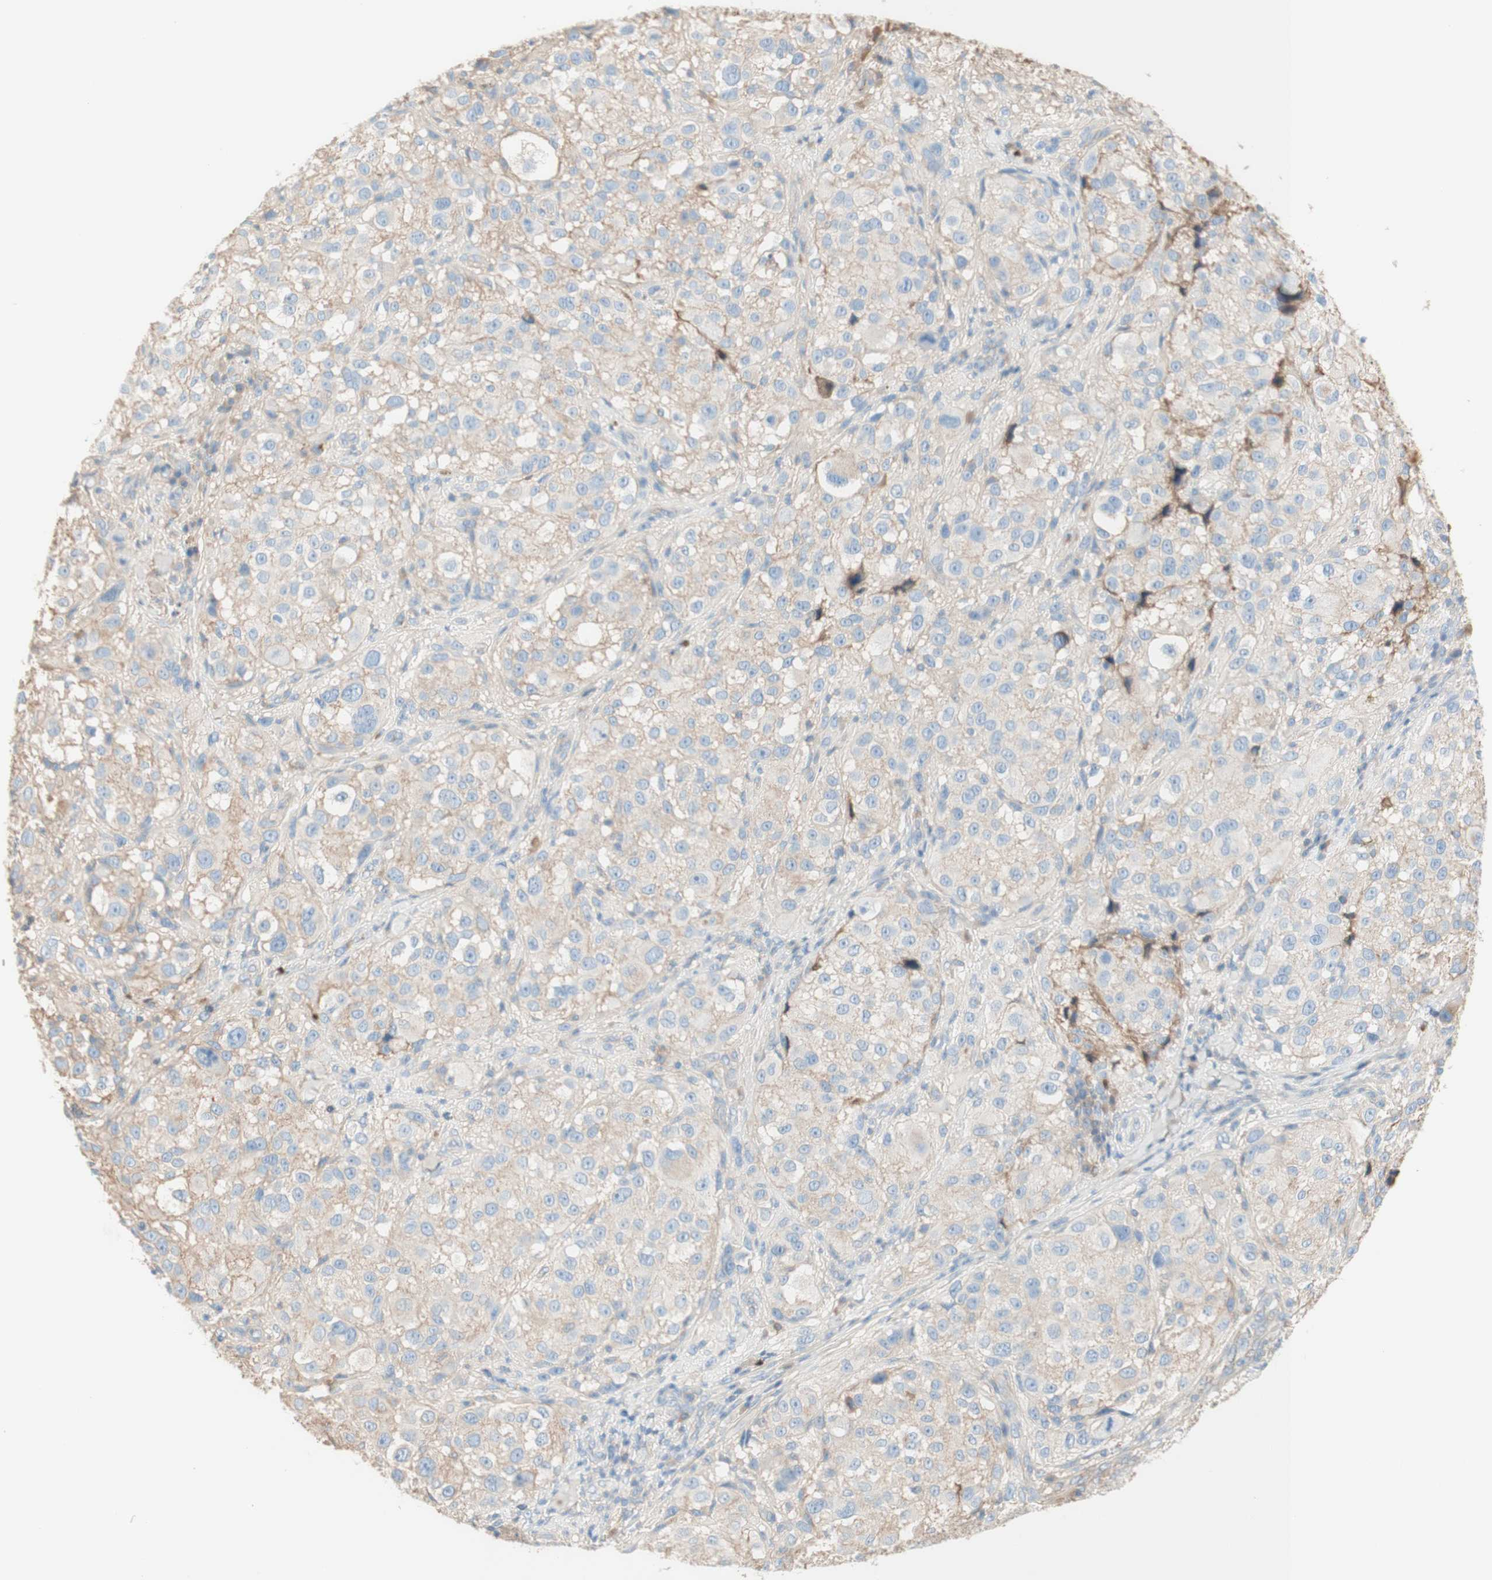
{"staining": {"intensity": "weak", "quantity": "25%-75%", "location": "cytoplasmic/membranous"}, "tissue": "melanoma", "cell_type": "Tumor cells", "image_type": "cancer", "snomed": [{"axis": "morphology", "description": "Necrosis, NOS"}, {"axis": "morphology", "description": "Malignant melanoma, NOS"}, {"axis": "topography", "description": "Skin"}], "caption": "This photomicrograph shows malignant melanoma stained with IHC to label a protein in brown. The cytoplasmic/membranous of tumor cells show weak positivity for the protein. Nuclei are counter-stained blue.", "gene": "KNG1", "patient": {"sex": "female", "age": 87}}